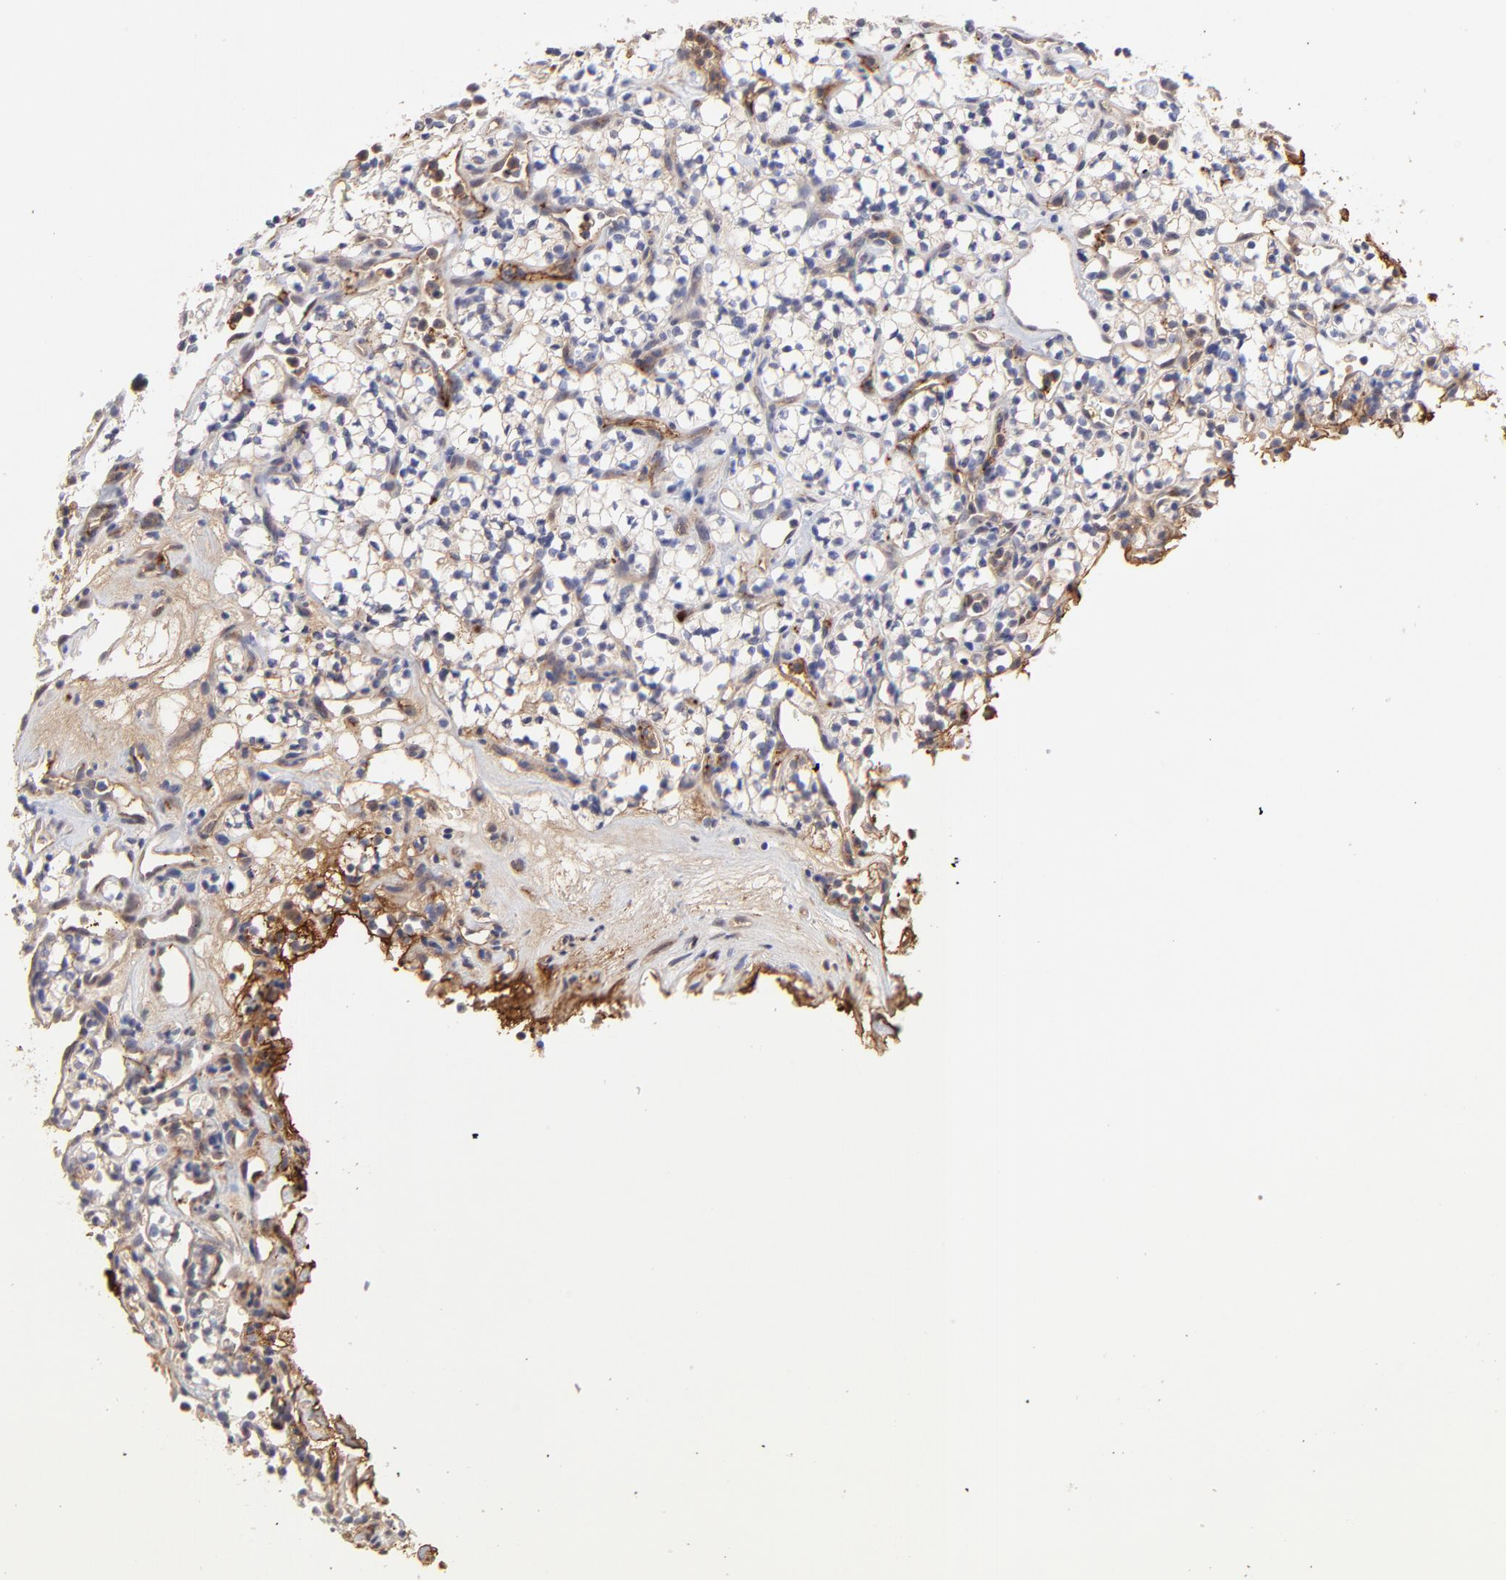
{"staining": {"intensity": "negative", "quantity": "none", "location": "none"}, "tissue": "renal cancer", "cell_type": "Tumor cells", "image_type": "cancer", "snomed": [{"axis": "morphology", "description": "Adenocarcinoma, NOS"}, {"axis": "topography", "description": "Kidney"}], "caption": "High magnification brightfield microscopy of renal adenocarcinoma stained with DAB (3,3'-diaminobenzidine) (brown) and counterstained with hematoxylin (blue): tumor cells show no significant positivity.", "gene": "PSMD14", "patient": {"sex": "male", "age": 59}}